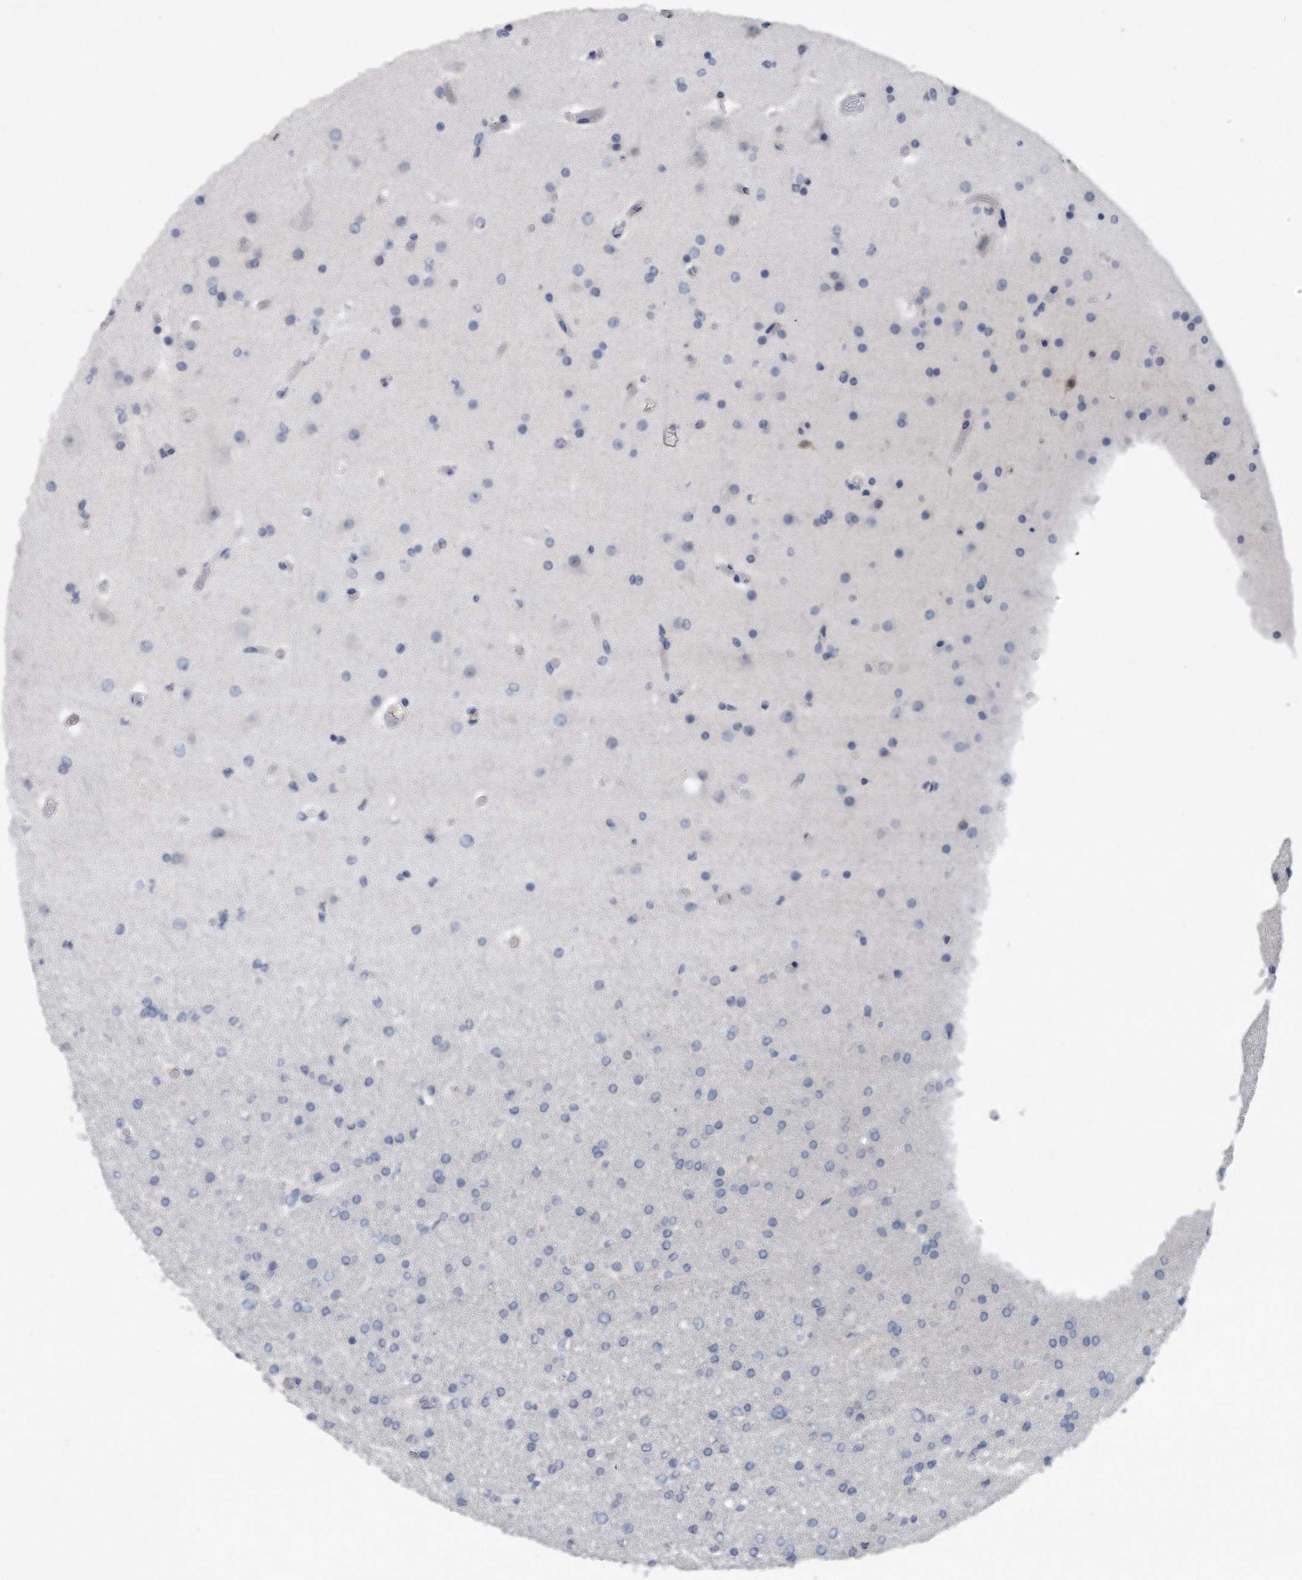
{"staining": {"intensity": "negative", "quantity": "none", "location": "none"}, "tissue": "glioma", "cell_type": "Tumor cells", "image_type": "cancer", "snomed": [{"axis": "morphology", "description": "Glioma, malignant, High grade"}, {"axis": "topography", "description": "Cerebral cortex"}], "caption": "Immunohistochemistry (IHC) photomicrograph of neoplastic tissue: malignant glioma (high-grade) stained with DAB shows no significant protein positivity in tumor cells.", "gene": "HOMER3", "patient": {"sex": "female", "age": 36}}